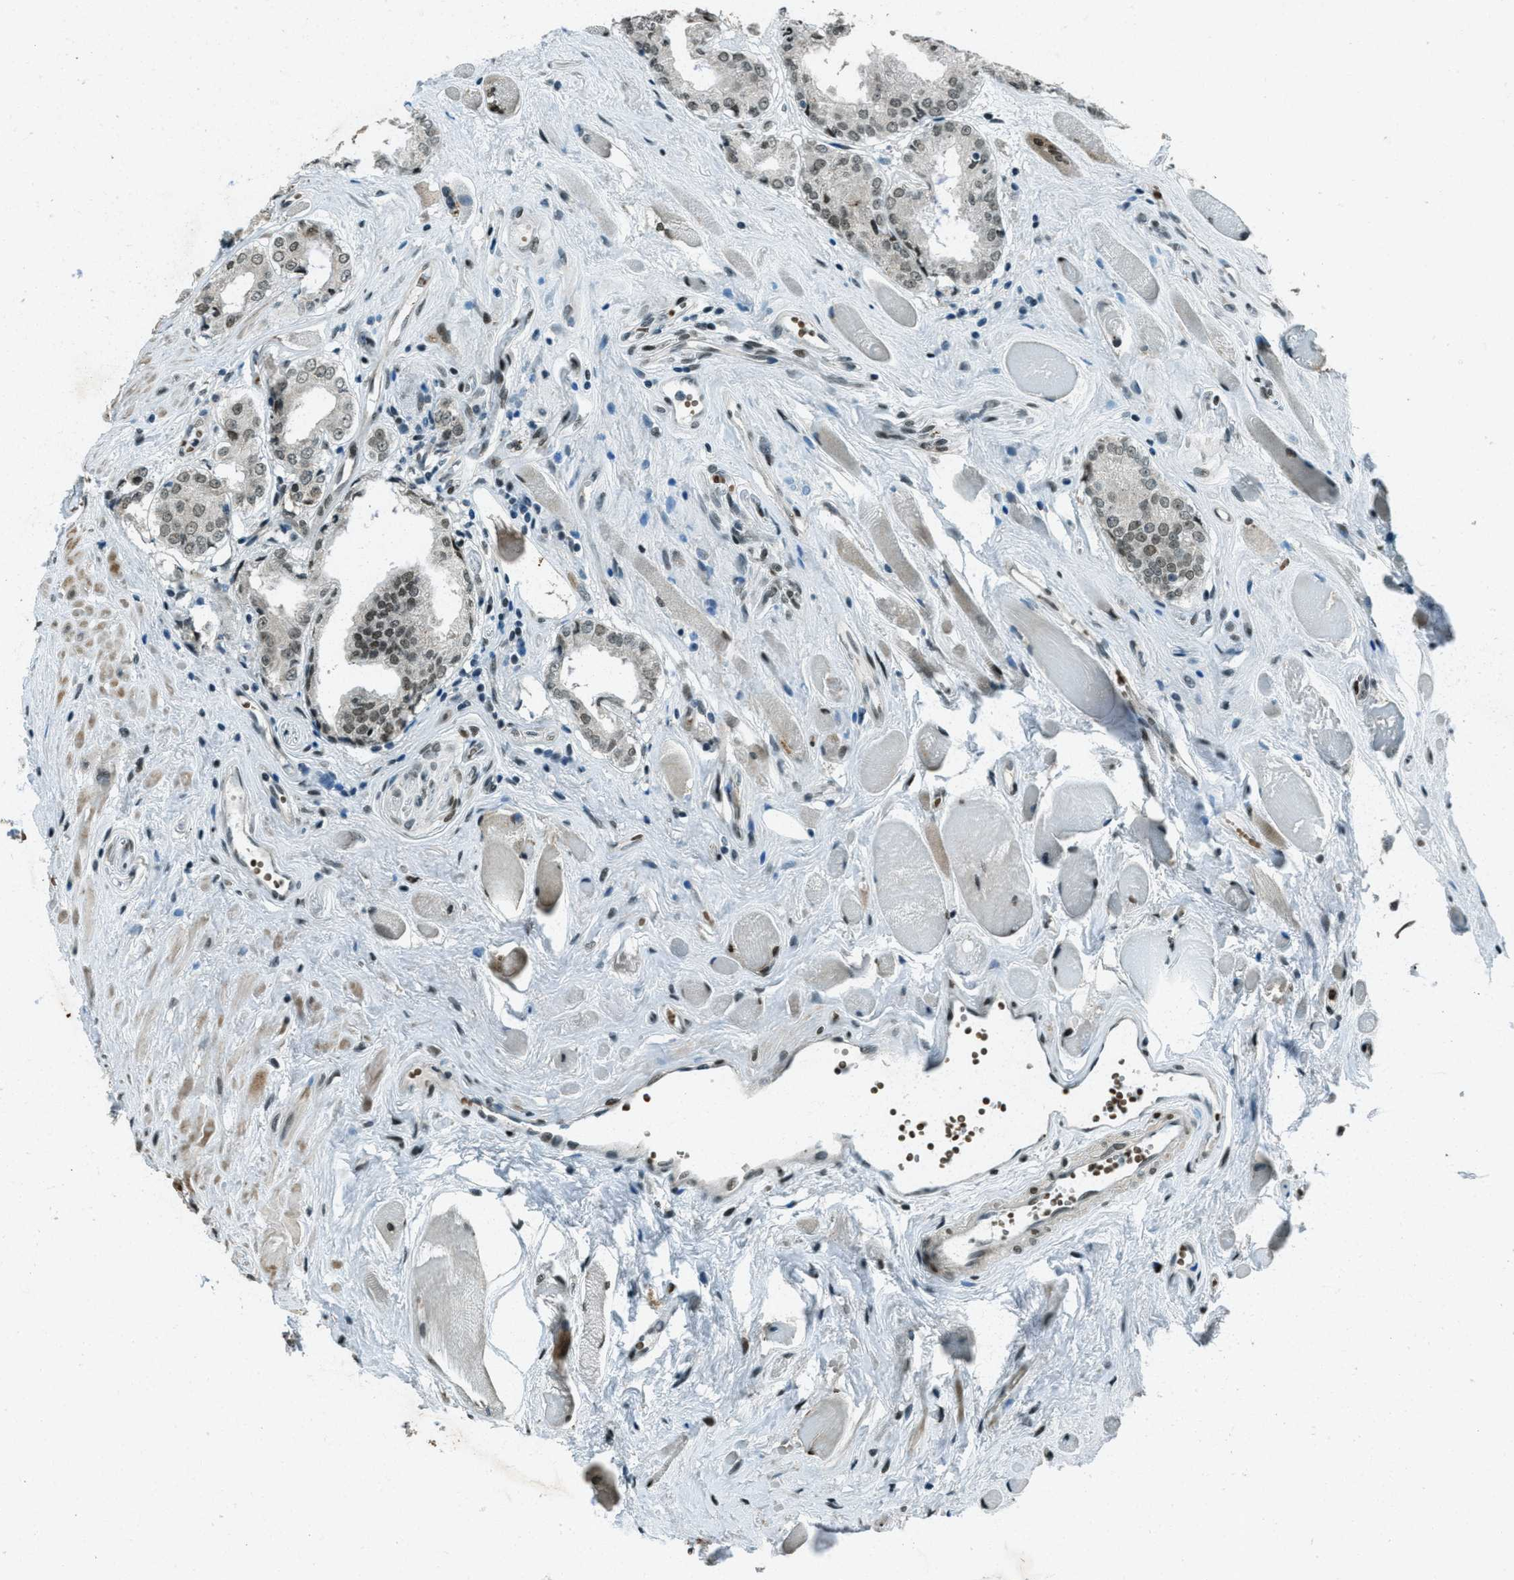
{"staining": {"intensity": "weak", "quantity": "25%-75%", "location": "nuclear"}, "tissue": "prostate cancer", "cell_type": "Tumor cells", "image_type": "cancer", "snomed": [{"axis": "morphology", "description": "Adenocarcinoma, Low grade"}, {"axis": "topography", "description": "Prostate"}], "caption": "This image exhibits immunohistochemistry (IHC) staining of human prostate cancer (low-grade adenocarcinoma), with low weak nuclear positivity in approximately 25%-75% of tumor cells.", "gene": "TARDBP", "patient": {"sex": "male", "age": 57}}